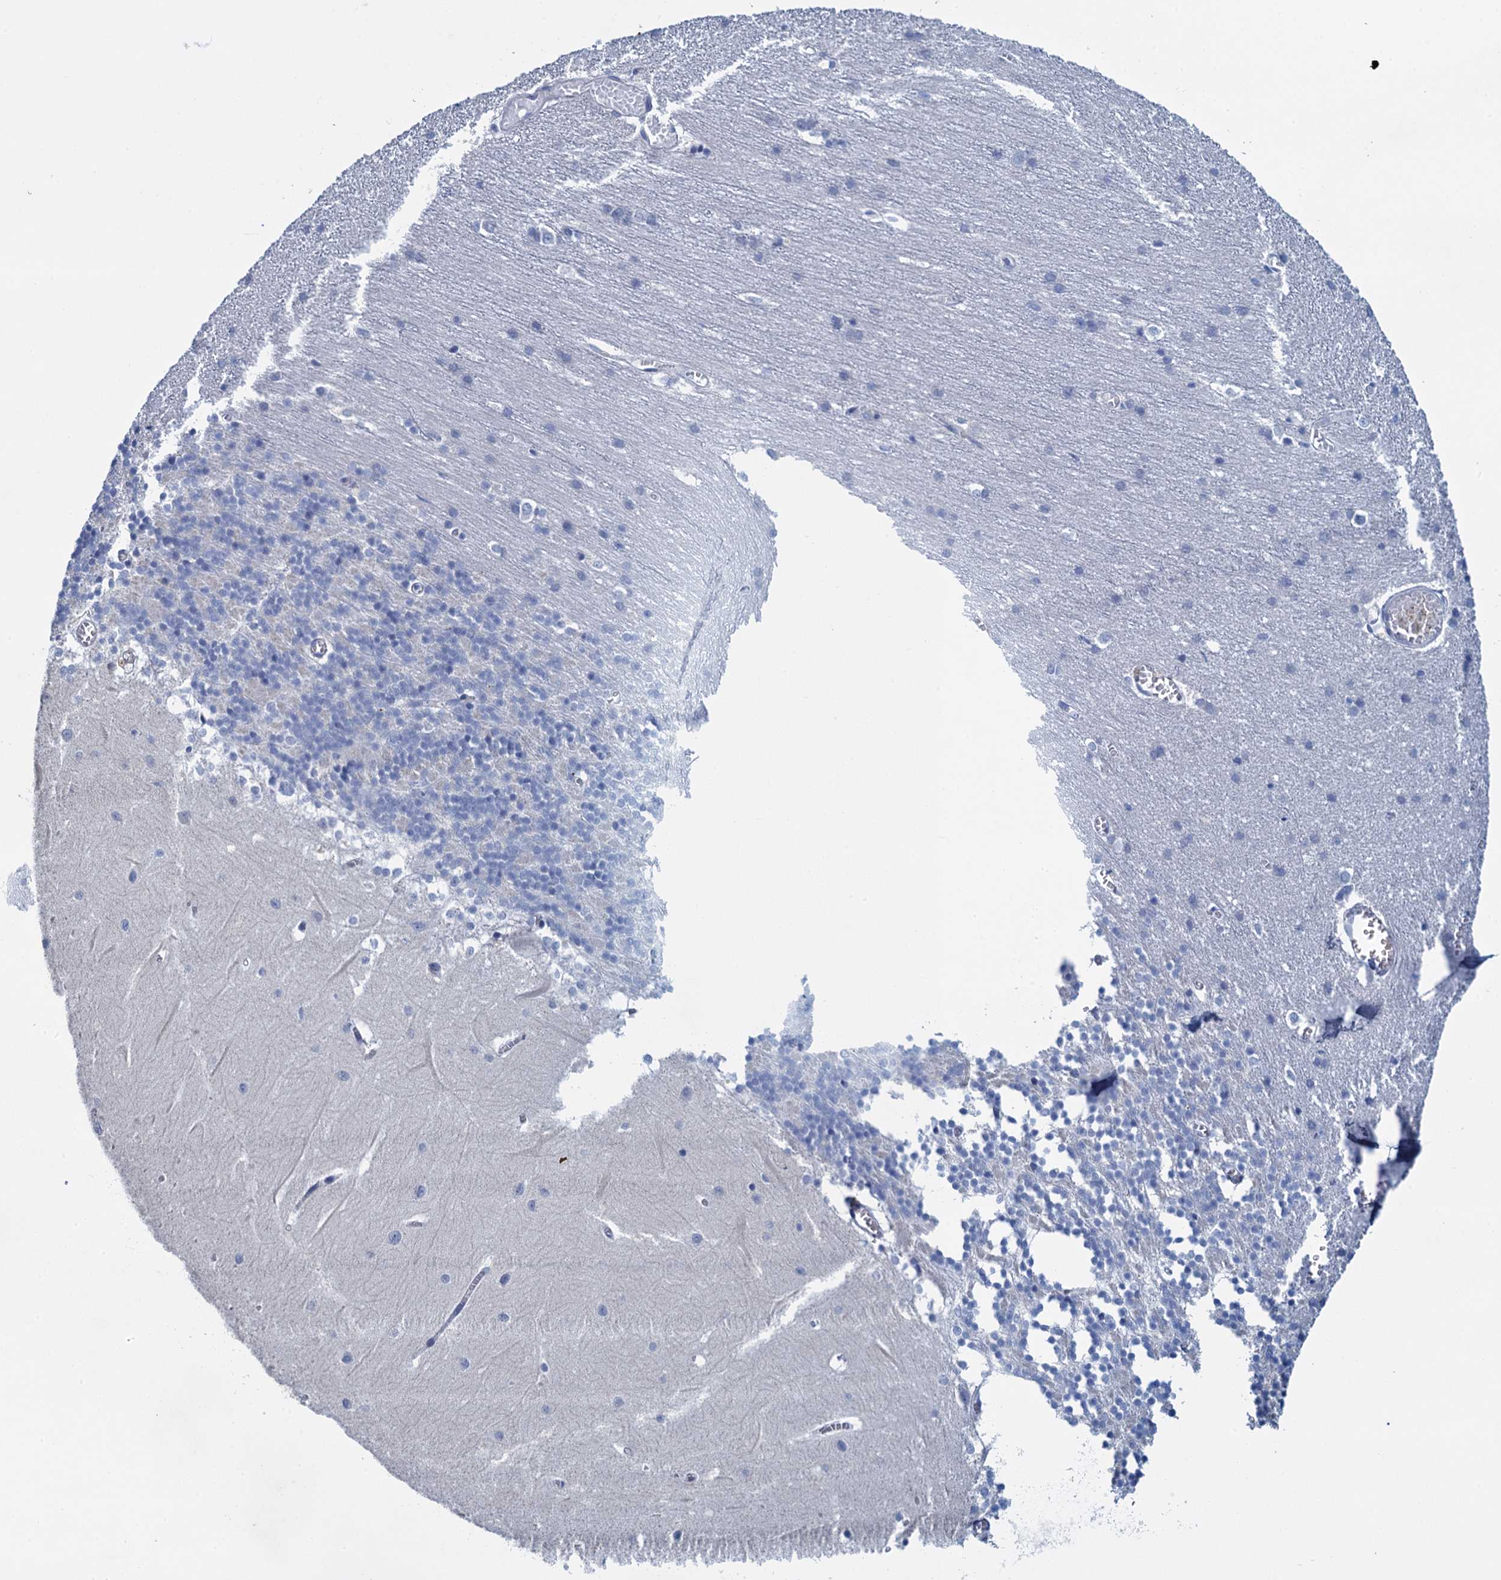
{"staining": {"intensity": "negative", "quantity": "none", "location": "none"}, "tissue": "cerebellum", "cell_type": "Cells in granular layer", "image_type": "normal", "snomed": [{"axis": "morphology", "description": "Normal tissue, NOS"}, {"axis": "topography", "description": "Cerebellum"}], "caption": "There is no significant positivity in cells in granular layer of cerebellum. (DAB (3,3'-diaminobenzidine) IHC with hematoxylin counter stain).", "gene": "SCEL", "patient": {"sex": "male", "age": 37}}